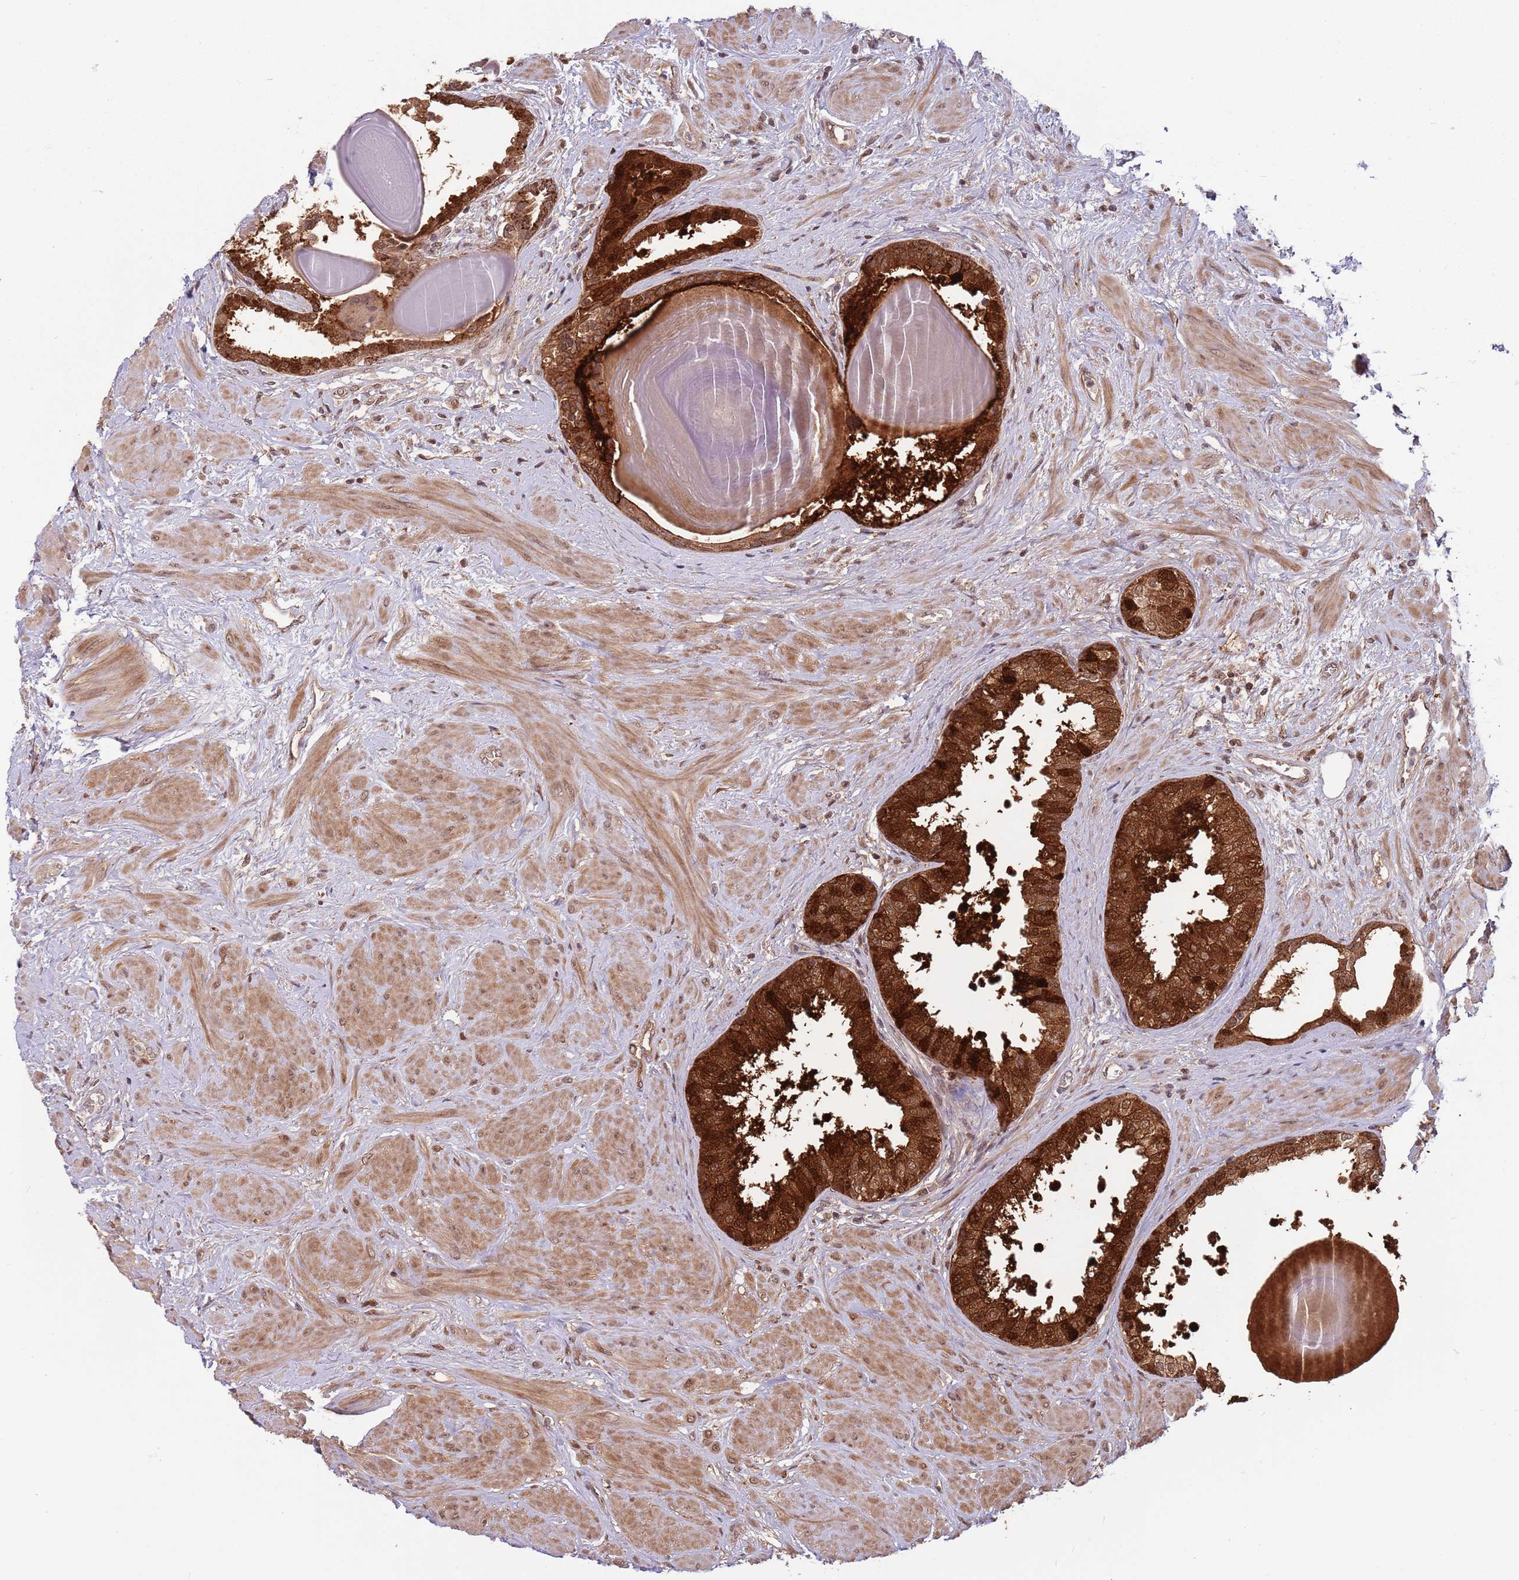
{"staining": {"intensity": "strong", "quantity": ">75%", "location": "cytoplasmic/membranous,nuclear"}, "tissue": "prostate", "cell_type": "Glandular cells", "image_type": "normal", "snomed": [{"axis": "morphology", "description": "Normal tissue, NOS"}, {"axis": "topography", "description": "Prostate"}], "caption": "Unremarkable prostate was stained to show a protein in brown. There is high levels of strong cytoplasmic/membranous,nuclear positivity in approximately >75% of glandular cells. The protein is shown in brown color, while the nuclei are stained blue.", "gene": "SALL1", "patient": {"sex": "male", "age": 48}}